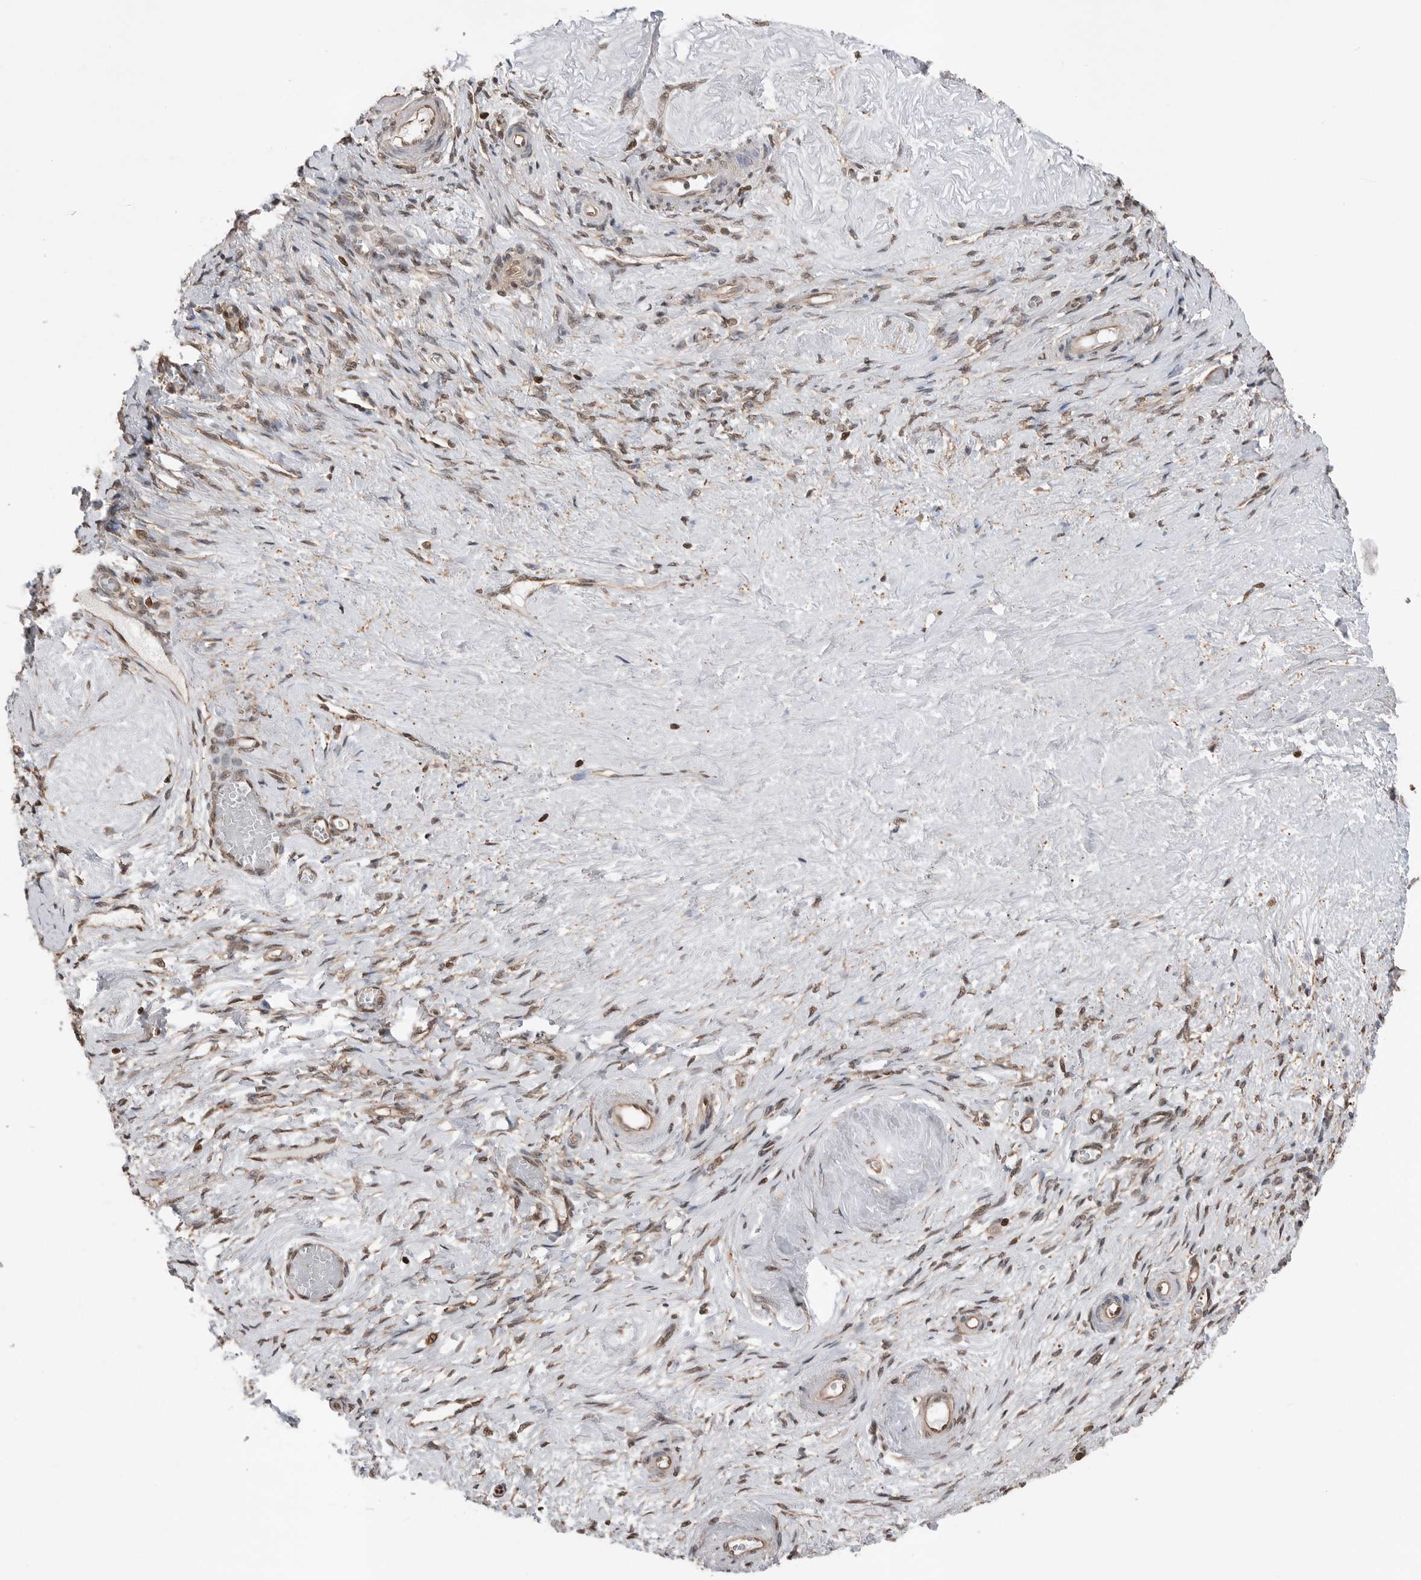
{"staining": {"intensity": "moderate", "quantity": ">75%", "location": "cytoplasmic/membranous"}, "tissue": "adipose tissue", "cell_type": "Adipocytes", "image_type": "normal", "snomed": [{"axis": "morphology", "description": "Normal tissue, NOS"}, {"axis": "topography", "description": "Vascular tissue"}, {"axis": "topography", "description": "Fallopian tube"}, {"axis": "topography", "description": "Ovary"}], "caption": "This is a micrograph of immunohistochemistry staining of unremarkable adipose tissue, which shows moderate positivity in the cytoplasmic/membranous of adipocytes.", "gene": "PEAK1", "patient": {"sex": "female", "age": 67}}